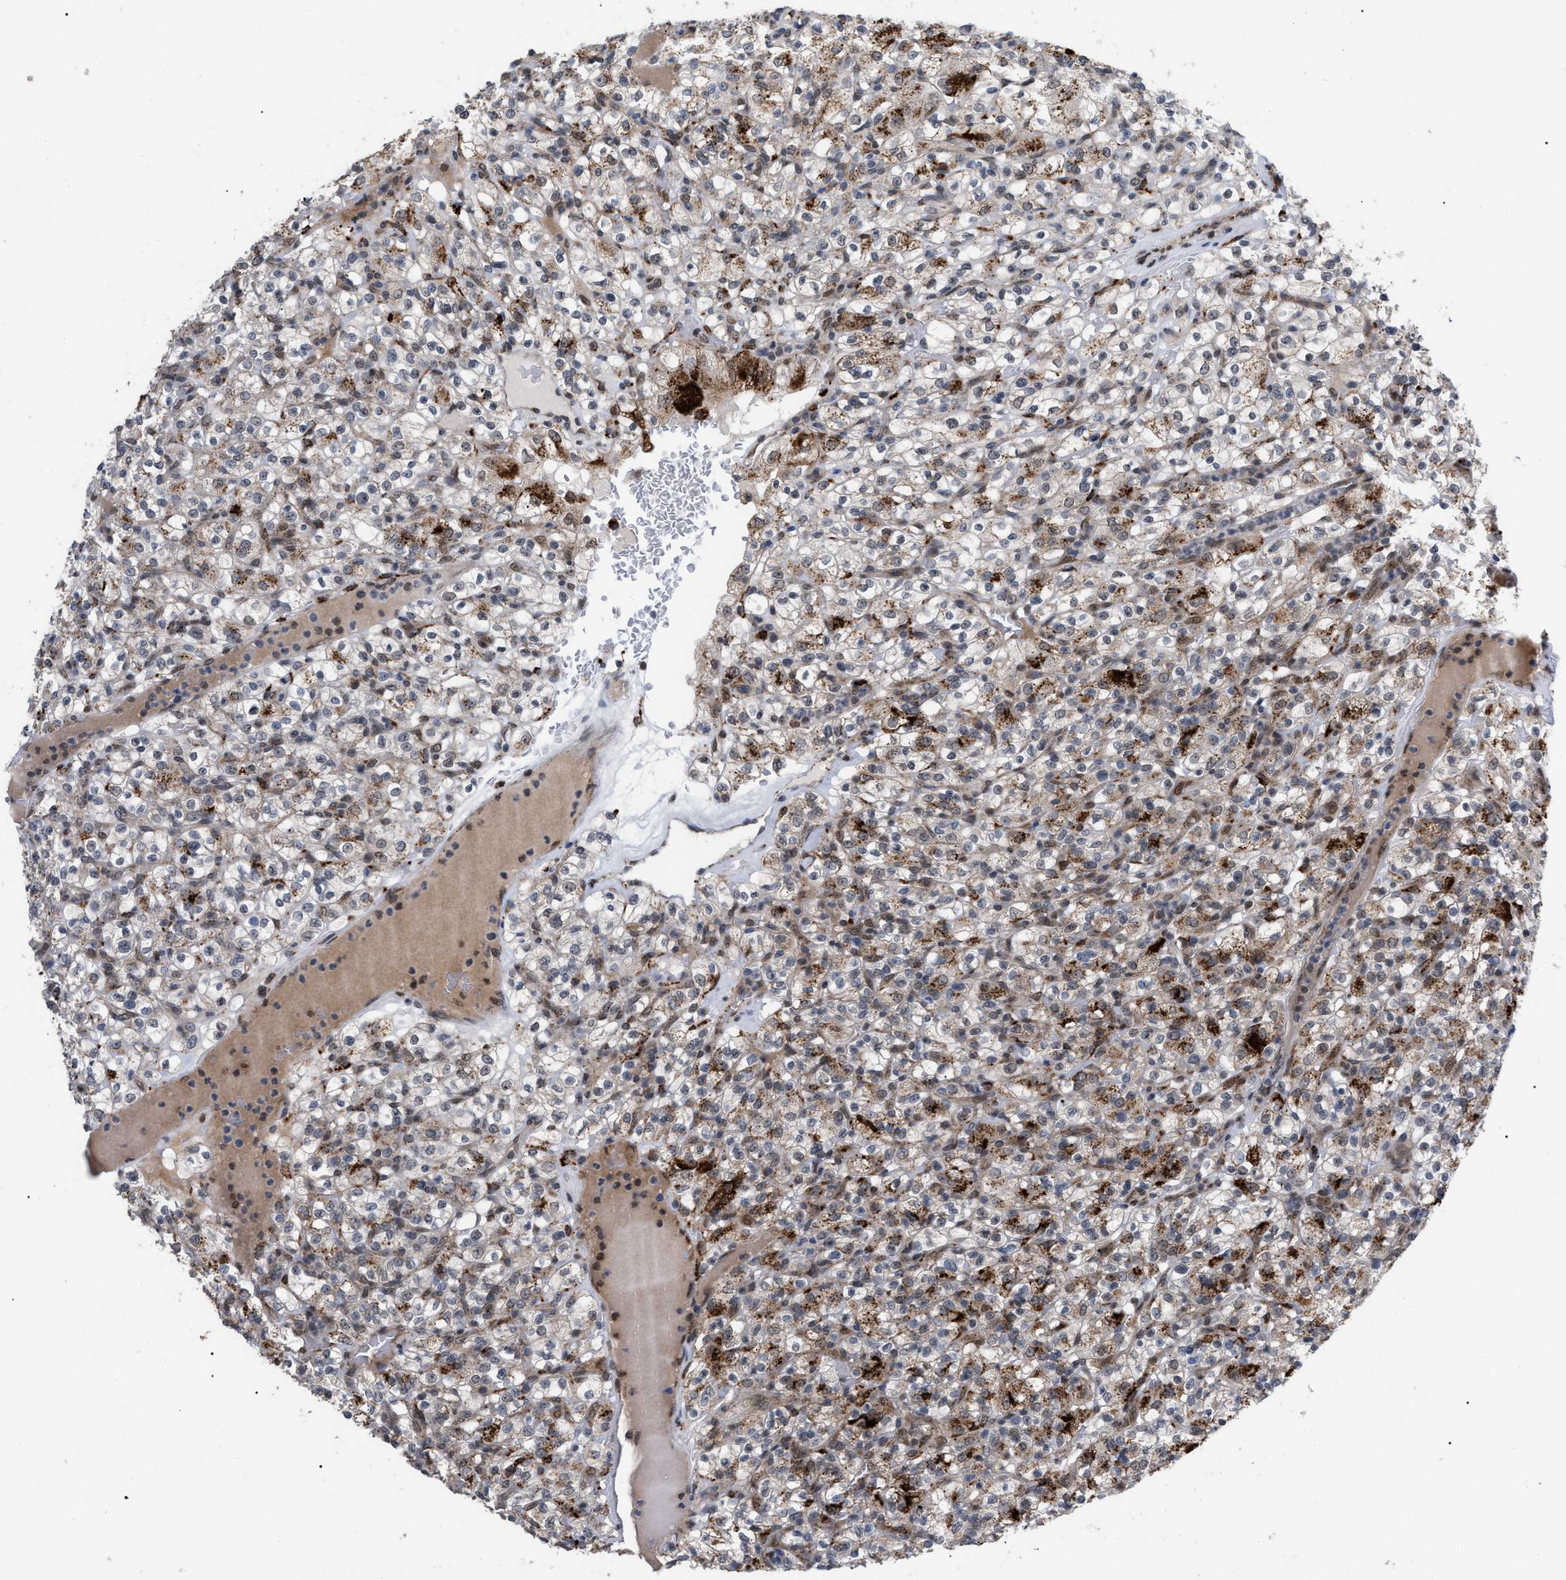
{"staining": {"intensity": "moderate", "quantity": "<25%", "location": "cytoplasmic/membranous"}, "tissue": "renal cancer", "cell_type": "Tumor cells", "image_type": "cancer", "snomed": [{"axis": "morphology", "description": "Normal tissue, NOS"}, {"axis": "morphology", "description": "Adenocarcinoma, NOS"}, {"axis": "topography", "description": "Kidney"}], "caption": "Immunohistochemical staining of human adenocarcinoma (renal) exhibits low levels of moderate cytoplasmic/membranous positivity in approximately <25% of tumor cells. (DAB IHC, brown staining for protein, blue staining for nuclei).", "gene": "UPF1", "patient": {"sex": "female", "age": 72}}